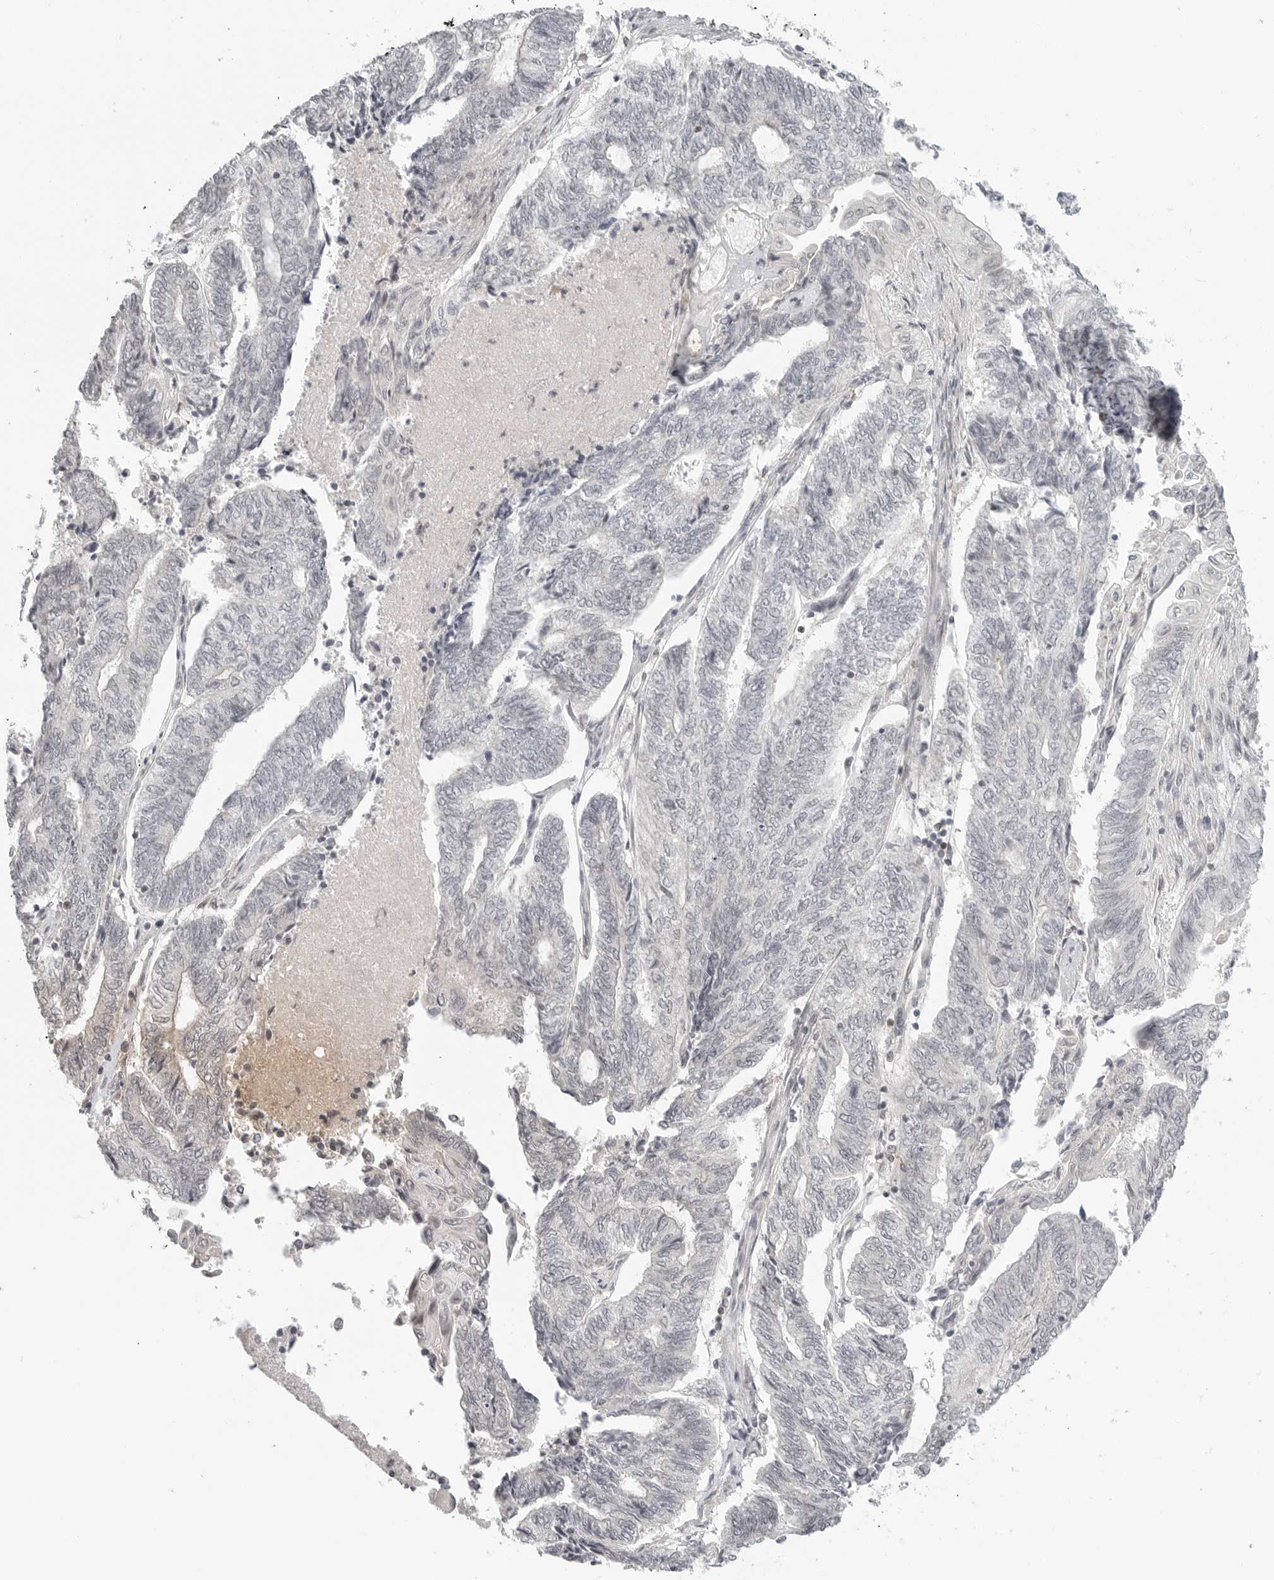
{"staining": {"intensity": "negative", "quantity": "none", "location": "none"}, "tissue": "endometrial cancer", "cell_type": "Tumor cells", "image_type": "cancer", "snomed": [{"axis": "morphology", "description": "Adenocarcinoma, NOS"}, {"axis": "topography", "description": "Uterus"}, {"axis": "topography", "description": "Endometrium"}], "caption": "High magnification brightfield microscopy of endometrial adenocarcinoma stained with DAB (3,3'-diaminobenzidine) (brown) and counterstained with hematoxylin (blue): tumor cells show no significant positivity.", "gene": "SH3KBP1", "patient": {"sex": "female", "age": 70}}